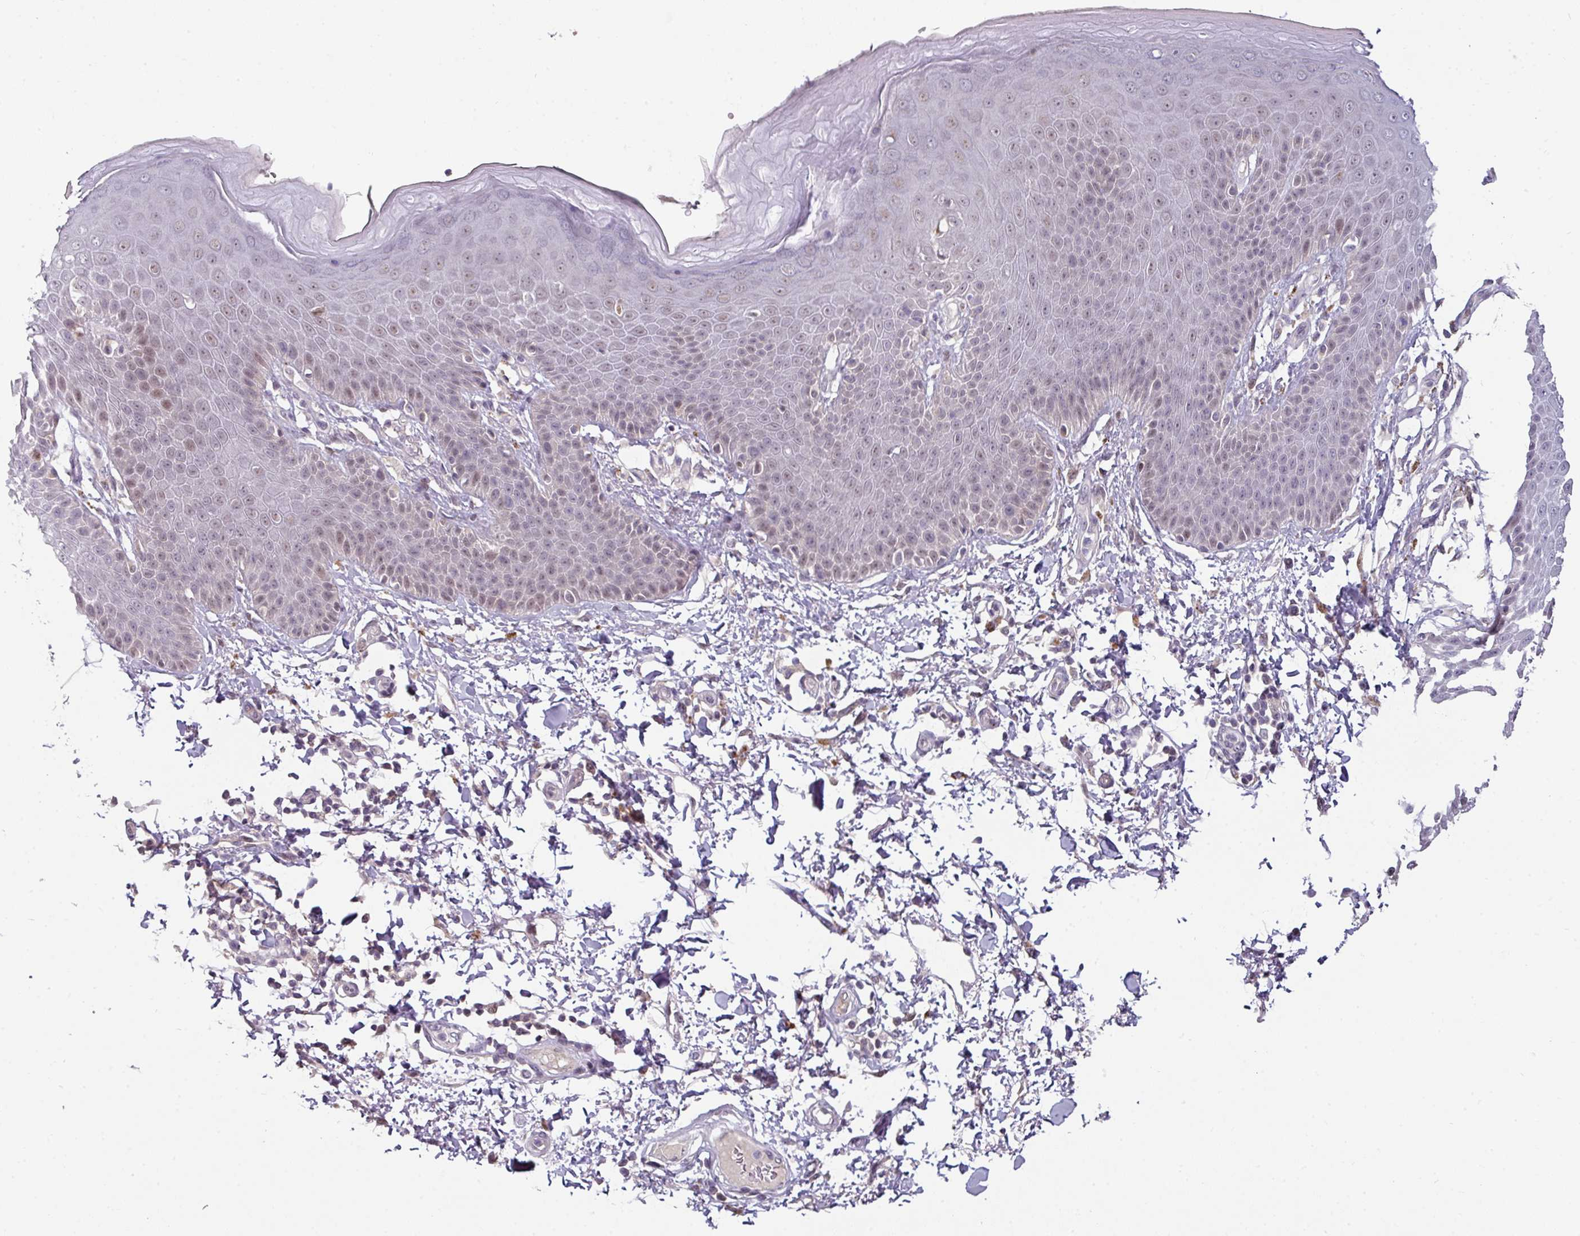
{"staining": {"intensity": "moderate", "quantity": "25%-75%", "location": "nuclear"}, "tissue": "skin", "cell_type": "Epidermal cells", "image_type": "normal", "snomed": [{"axis": "morphology", "description": "Normal tissue, NOS"}, {"axis": "topography", "description": "Peripheral nerve tissue"}], "caption": "Immunohistochemical staining of unremarkable human skin exhibits medium levels of moderate nuclear expression in about 25%-75% of epidermal cells. Using DAB (brown) and hematoxylin (blue) stains, captured at high magnification using brightfield microscopy.", "gene": "SWSAP1", "patient": {"sex": "male", "age": 51}}